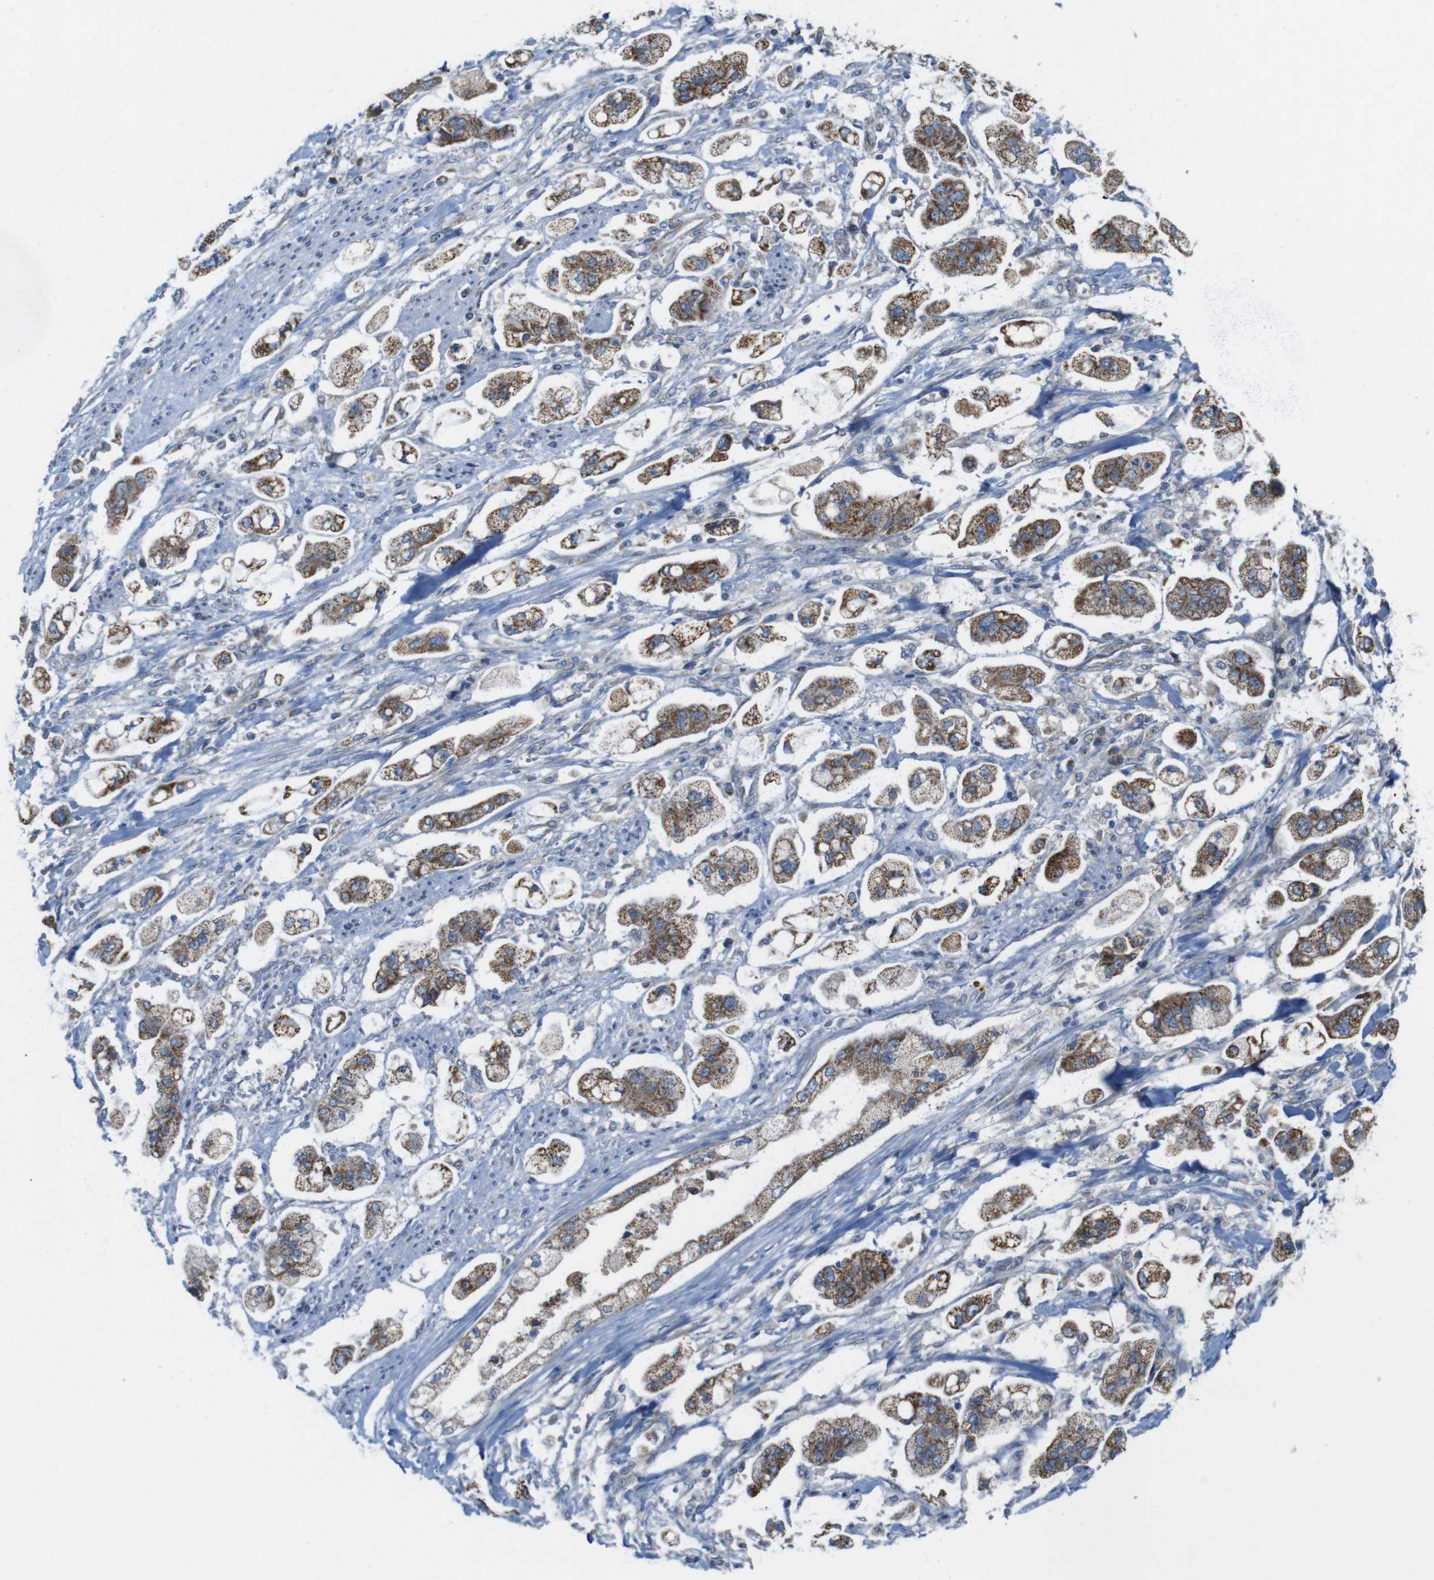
{"staining": {"intensity": "moderate", "quantity": ">75%", "location": "cytoplasmic/membranous"}, "tissue": "stomach cancer", "cell_type": "Tumor cells", "image_type": "cancer", "snomed": [{"axis": "morphology", "description": "Adenocarcinoma, NOS"}, {"axis": "topography", "description": "Stomach"}], "caption": "Immunohistochemistry (DAB) staining of stomach cancer exhibits moderate cytoplasmic/membranous protein staining in approximately >75% of tumor cells.", "gene": "MARCHF1", "patient": {"sex": "male", "age": 62}}